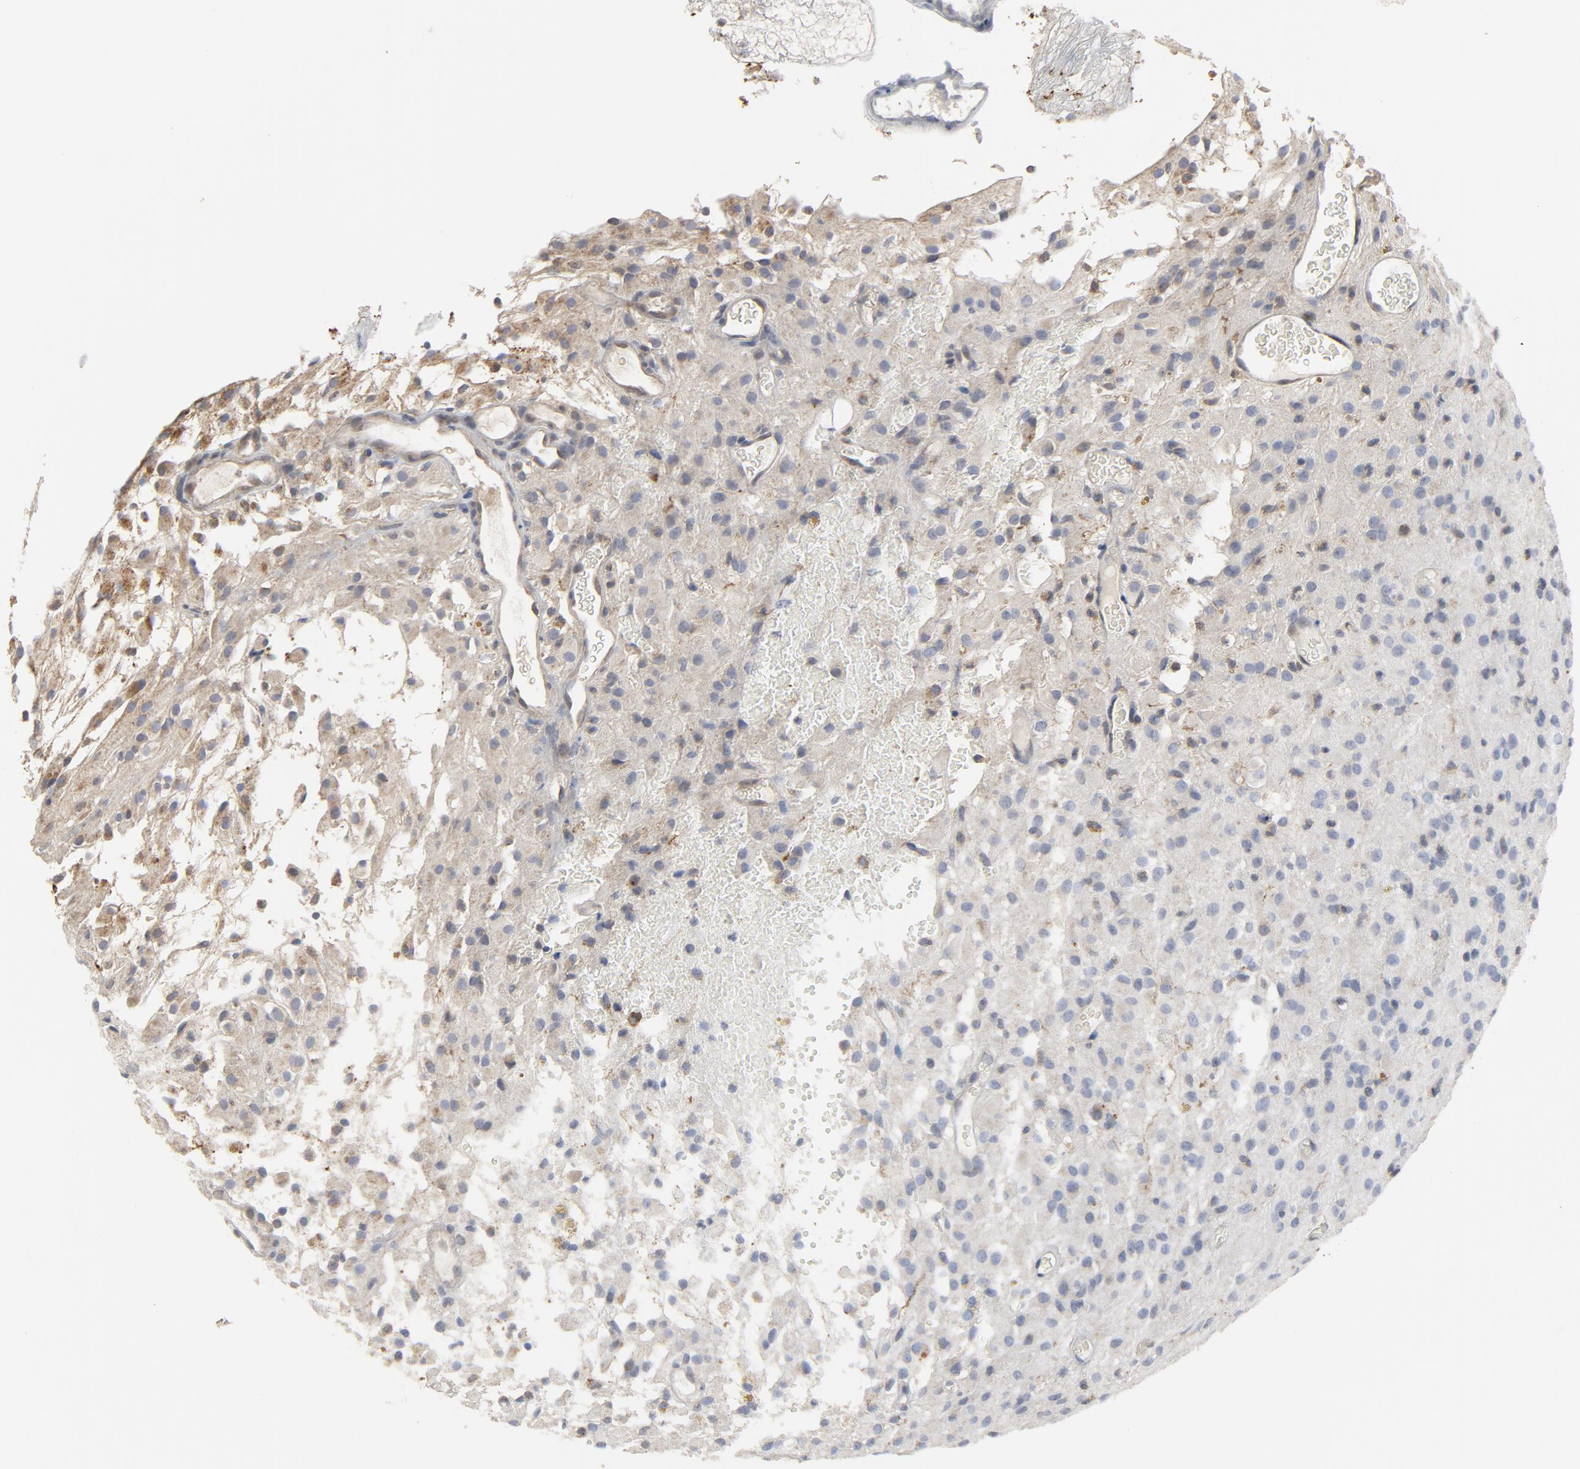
{"staining": {"intensity": "negative", "quantity": "none", "location": "none"}, "tissue": "glioma", "cell_type": "Tumor cells", "image_type": "cancer", "snomed": [{"axis": "morphology", "description": "Glioma, malignant, High grade"}, {"axis": "topography", "description": "Brain"}], "caption": "Immunohistochemistry (IHC) photomicrograph of human malignant high-grade glioma stained for a protein (brown), which exhibits no positivity in tumor cells.", "gene": "C14orf119", "patient": {"sex": "female", "age": 59}}